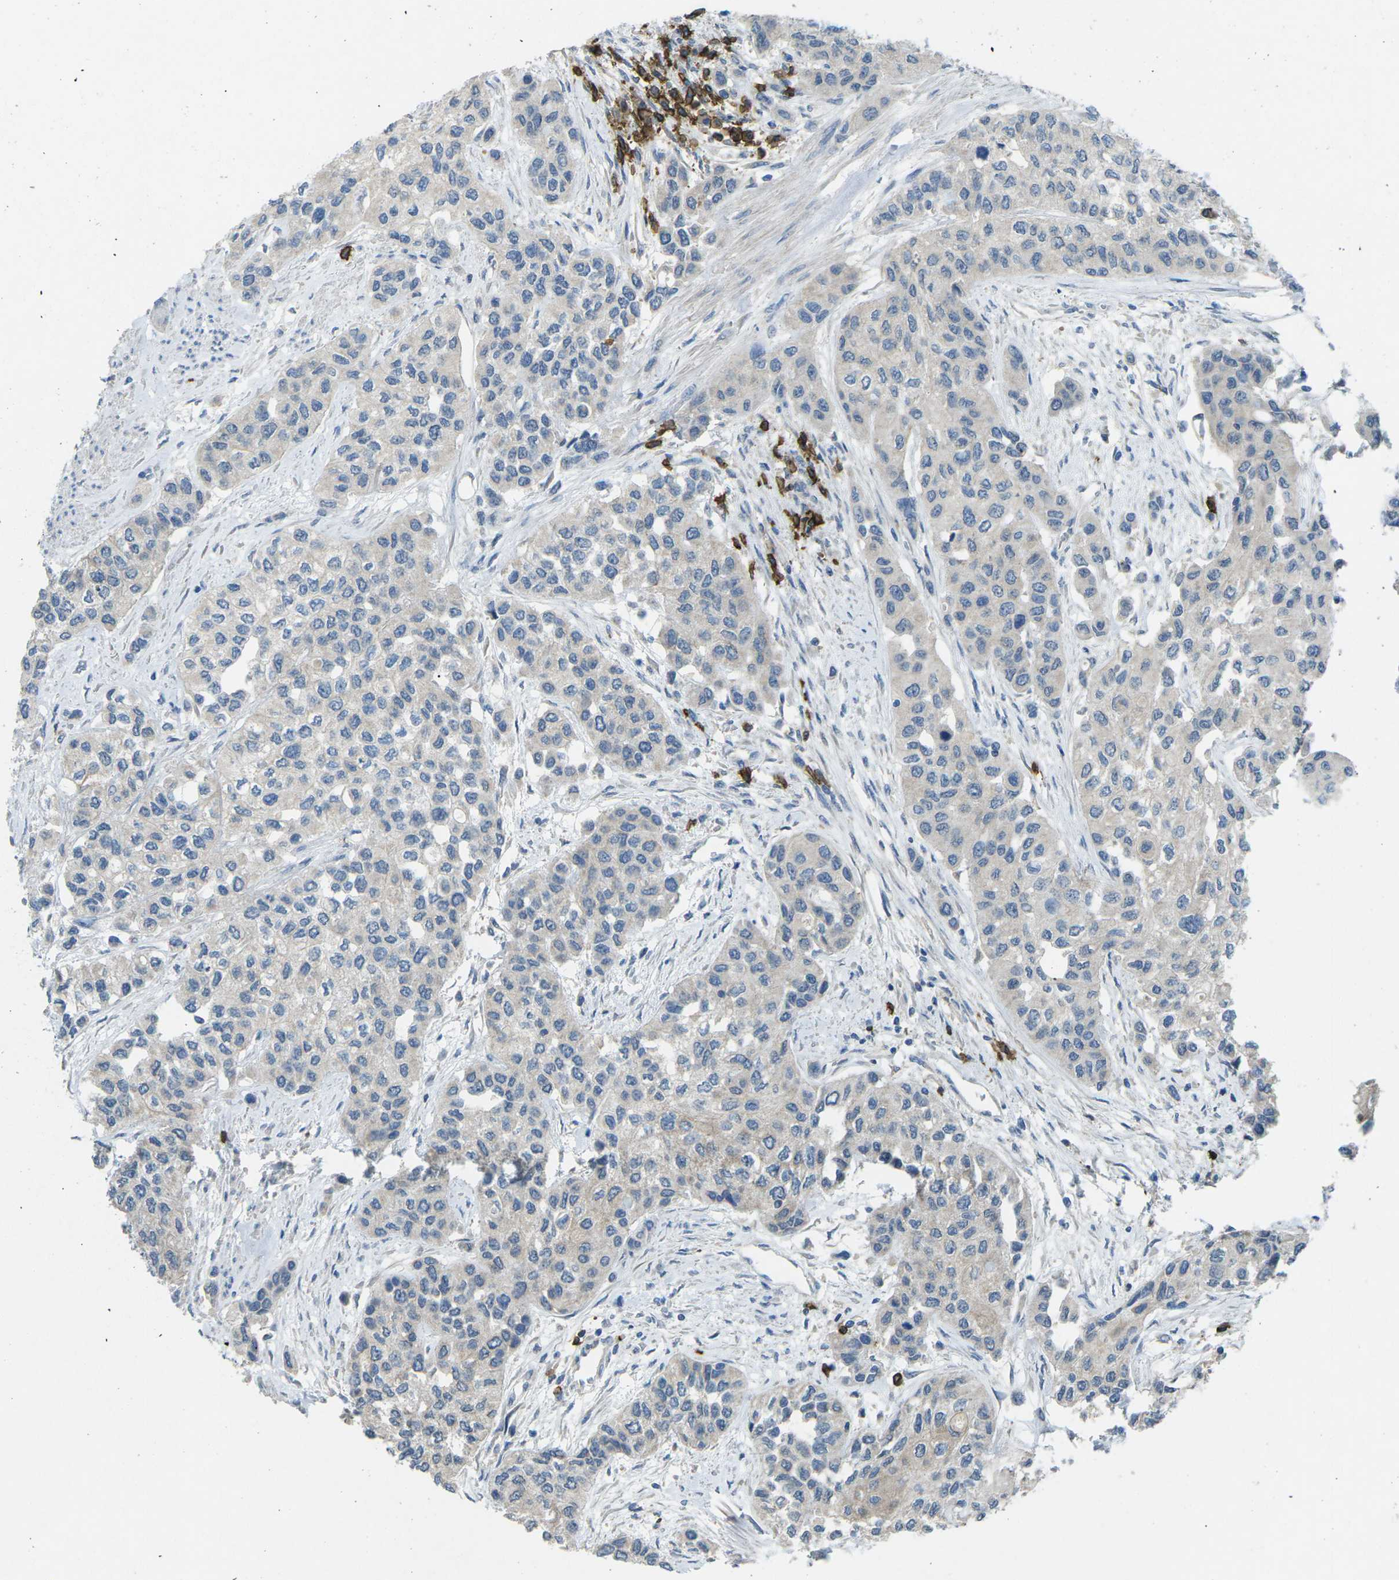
{"staining": {"intensity": "negative", "quantity": "none", "location": "none"}, "tissue": "urothelial cancer", "cell_type": "Tumor cells", "image_type": "cancer", "snomed": [{"axis": "morphology", "description": "Urothelial carcinoma, High grade"}, {"axis": "topography", "description": "Urinary bladder"}], "caption": "A photomicrograph of urothelial cancer stained for a protein demonstrates no brown staining in tumor cells.", "gene": "CD19", "patient": {"sex": "female", "age": 56}}